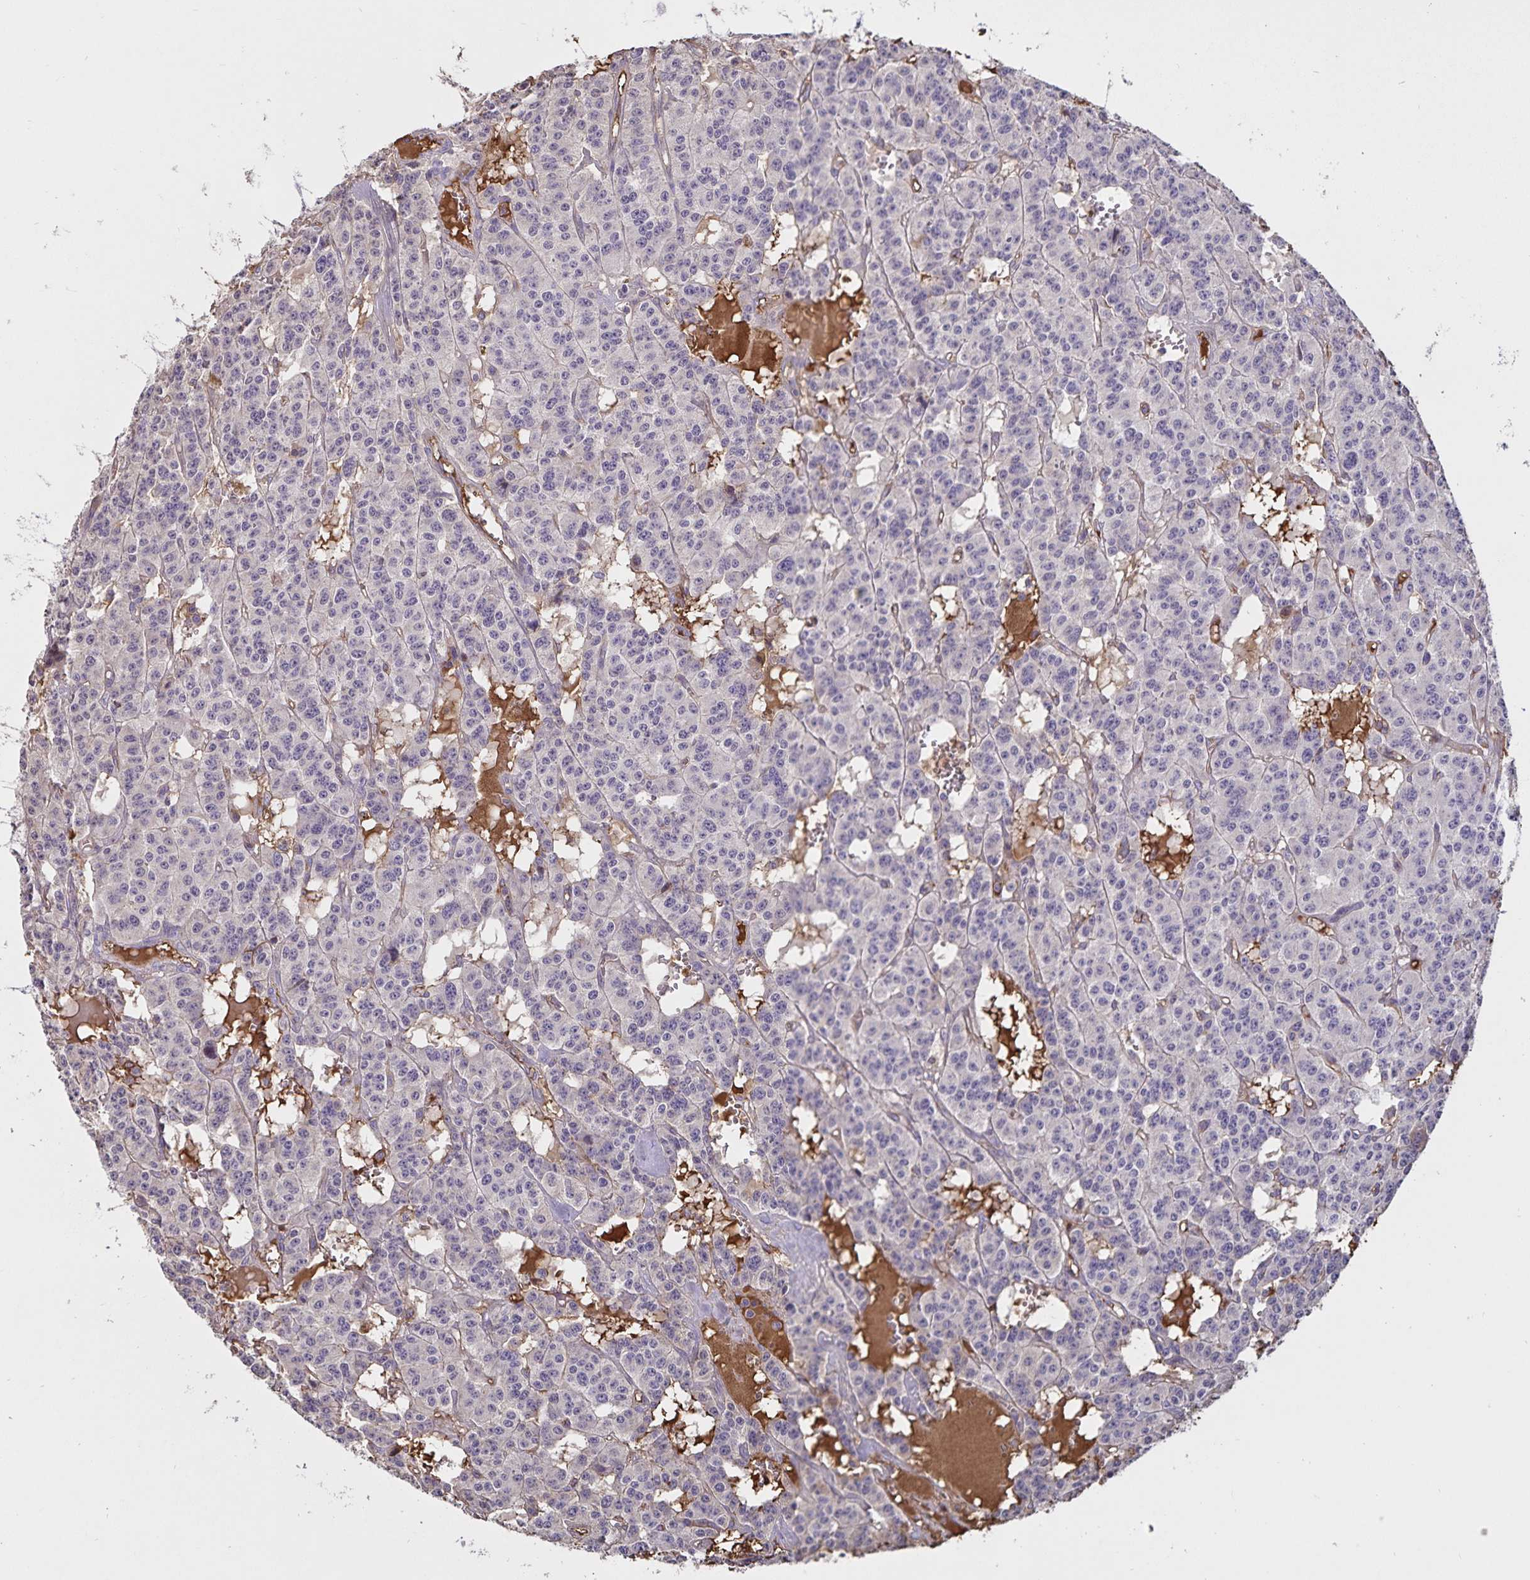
{"staining": {"intensity": "negative", "quantity": "none", "location": "none"}, "tissue": "carcinoid", "cell_type": "Tumor cells", "image_type": "cancer", "snomed": [{"axis": "morphology", "description": "Carcinoid, malignant, NOS"}, {"axis": "topography", "description": "Lung"}], "caption": "A high-resolution photomicrograph shows IHC staining of malignant carcinoid, which reveals no significant staining in tumor cells.", "gene": "FGG", "patient": {"sex": "female", "age": 71}}